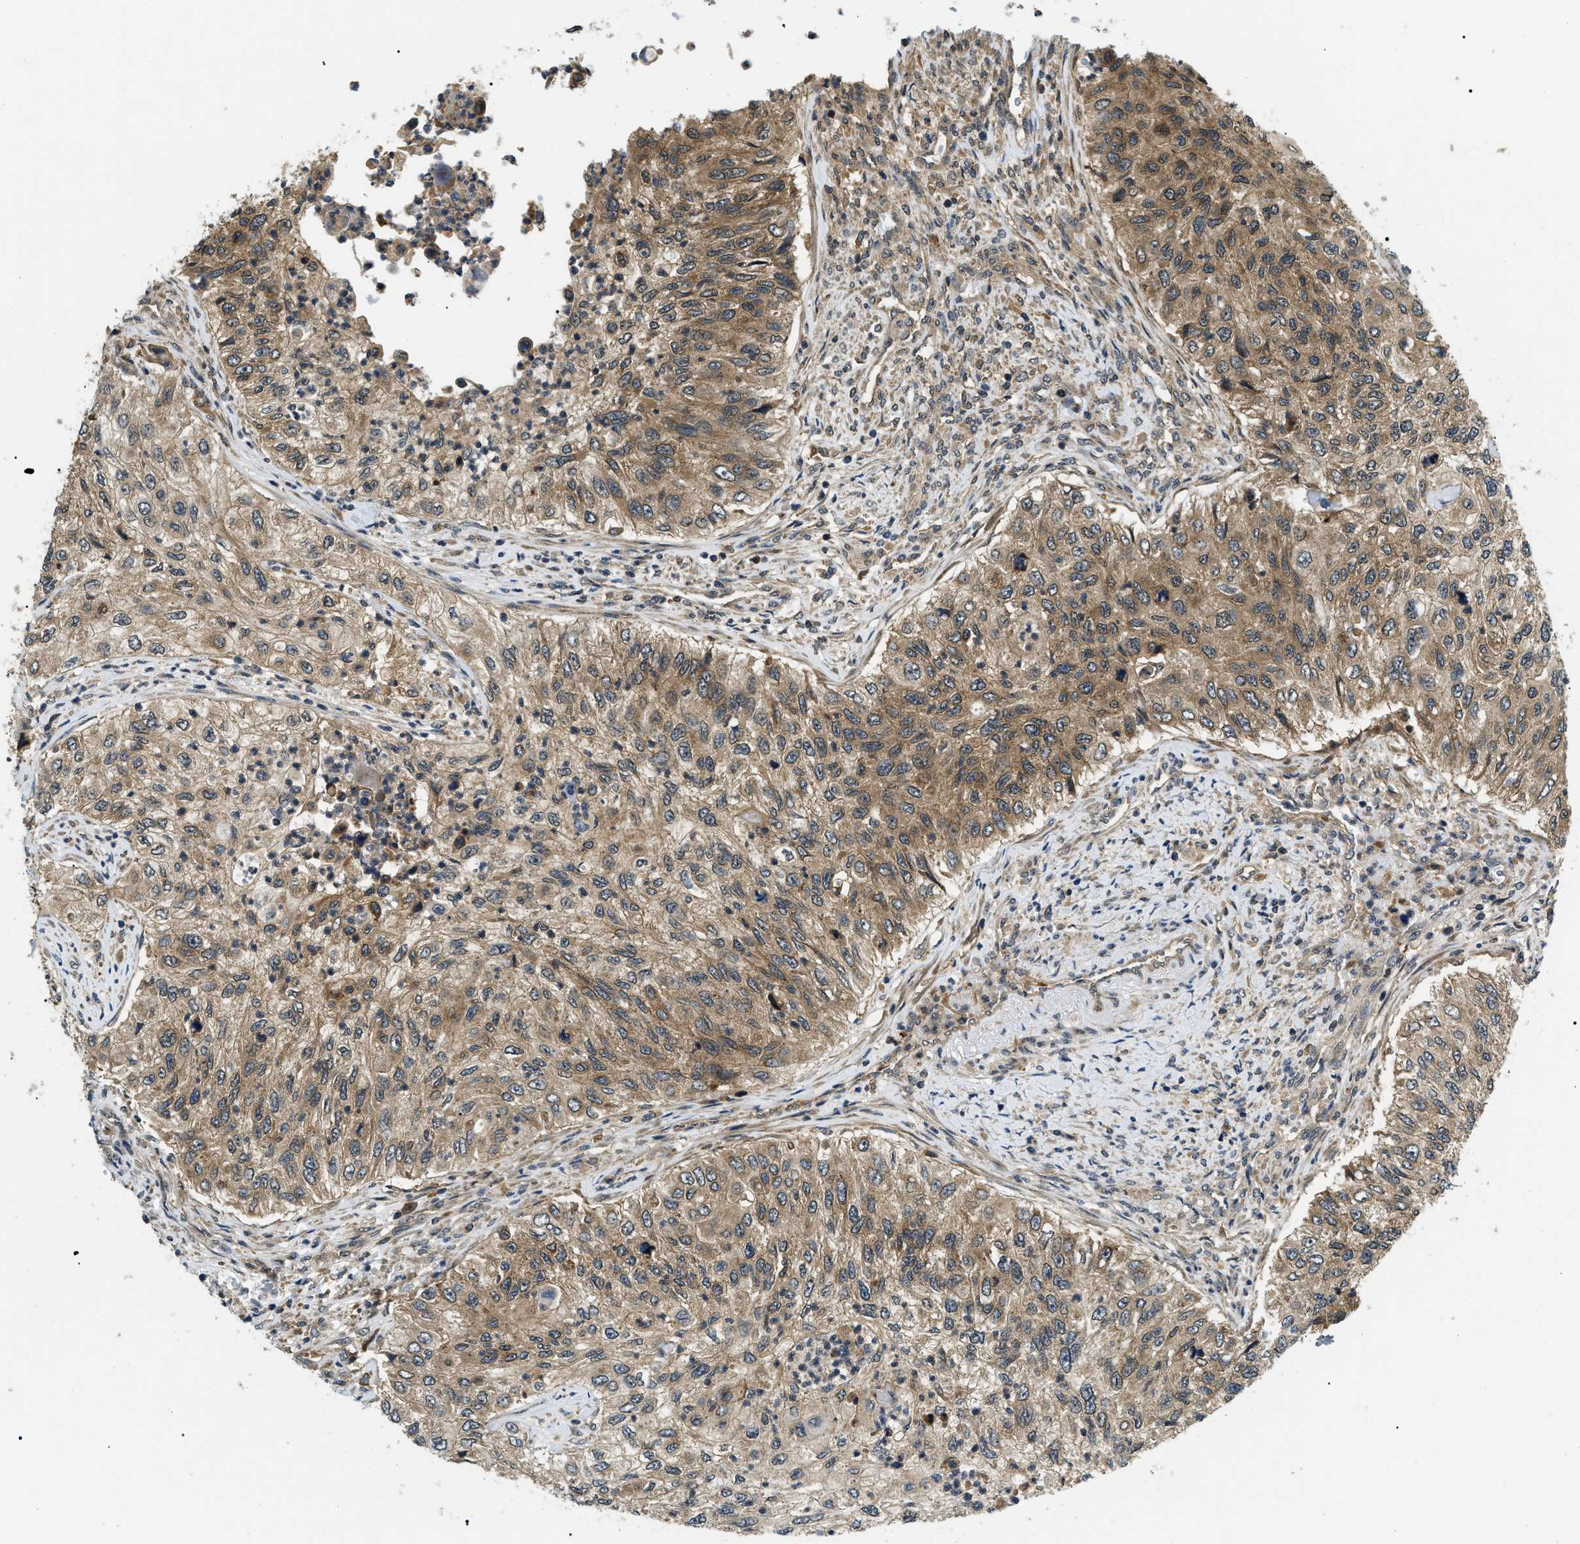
{"staining": {"intensity": "moderate", "quantity": ">75%", "location": "cytoplasmic/membranous"}, "tissue": "urothelial cancer", "cell_type": "Tumor cells", "image_type": "cancer", "snomed": [{"axis": "morphology", "description": "Urothelial carcinoma, High grade"}, {"axis": "topography", "description": "Urinary bladder"}], "caption": "Tumor cells demonstrate medium levels of moderate cytoplasmic/membranous expression in approximately >75% of cells in human high-grade urothelial carcinoma.", "gene": "ATP6AP1", "patient": {"sex": "female", "age": 60}}